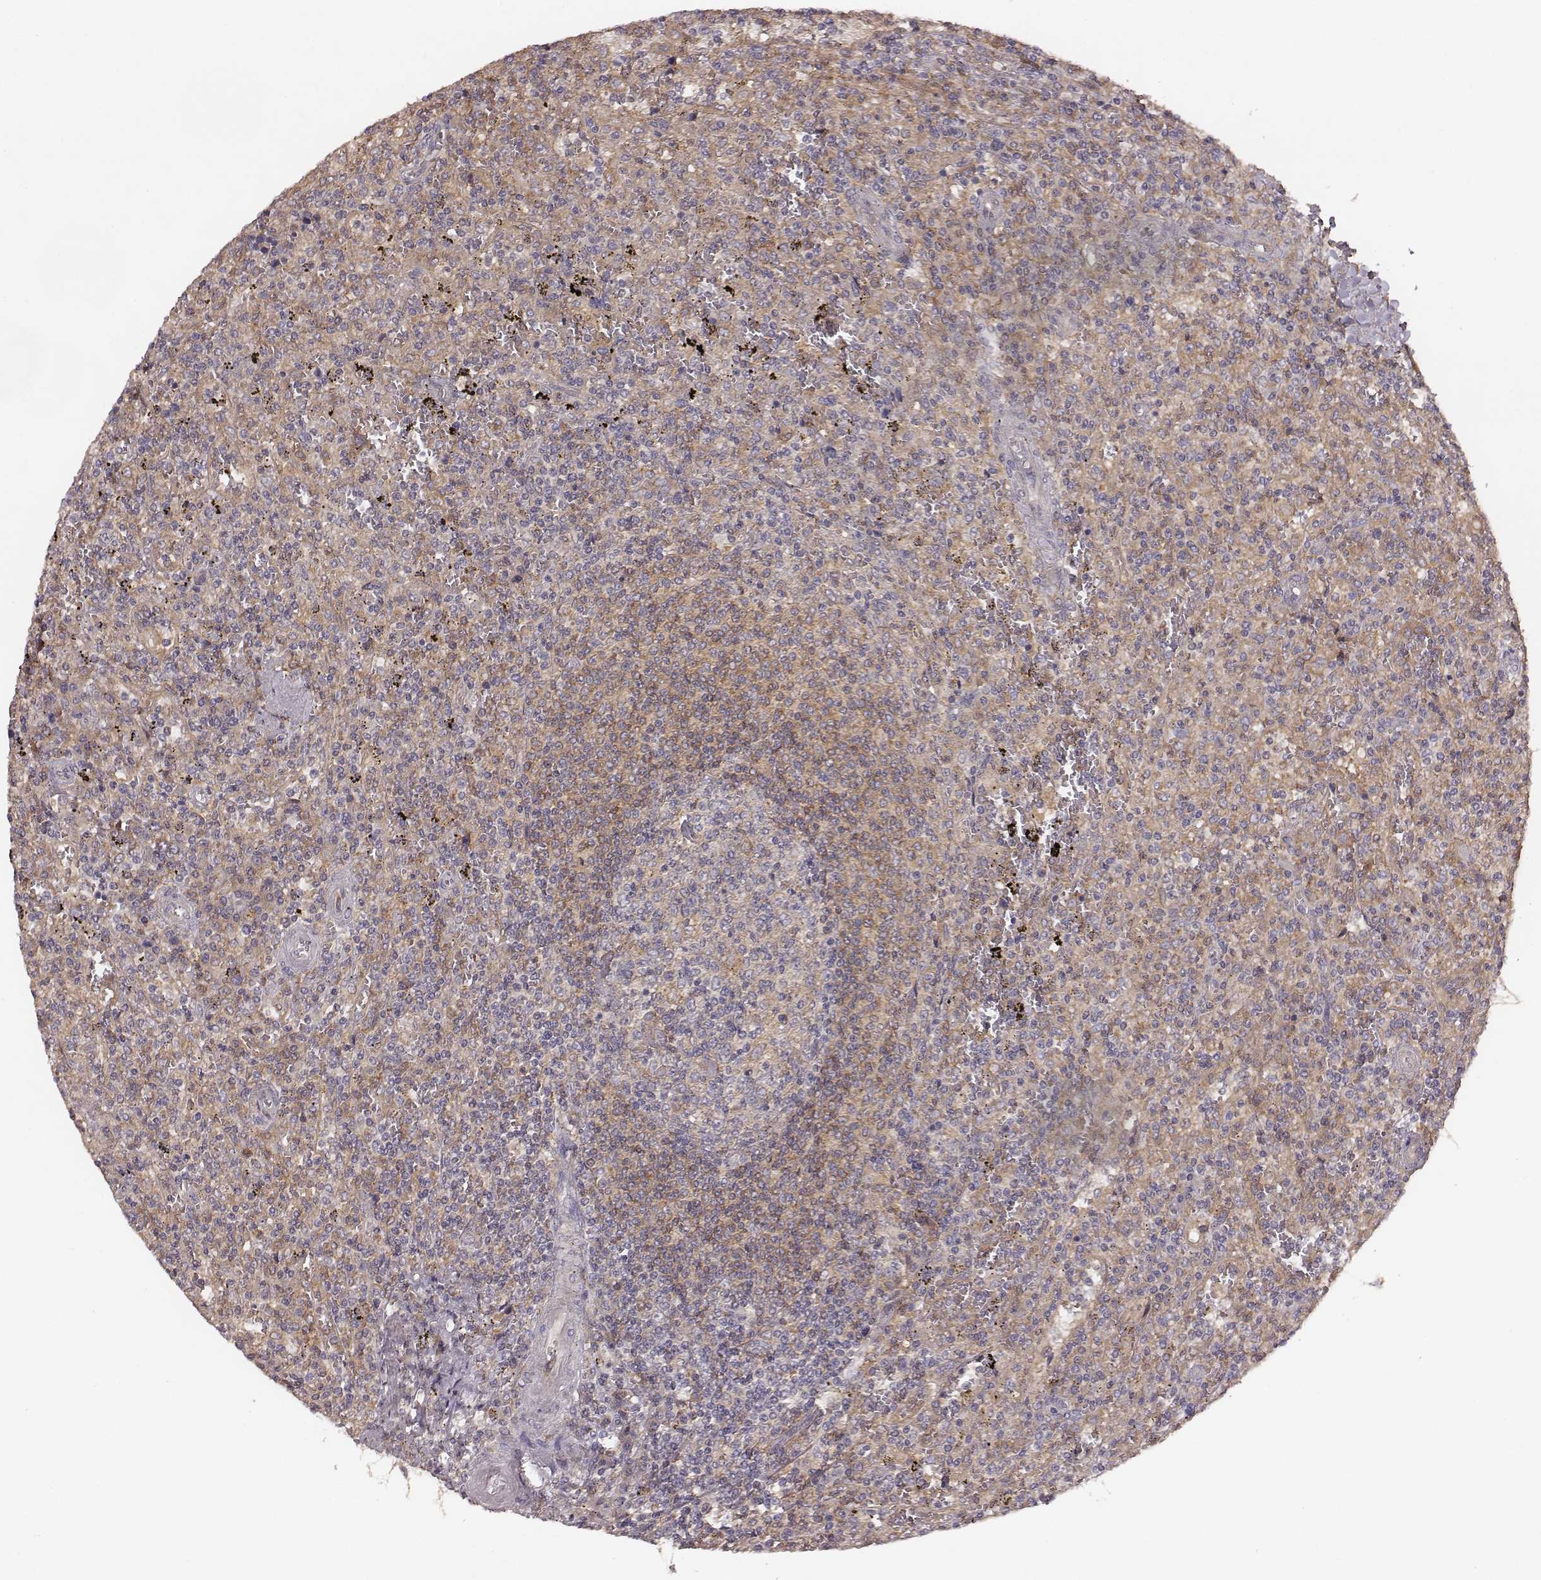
{"staining": {"intensity": "weak", "quantity": ">75%", "location": "cytoplasmic/membranous"}, "tissue": "lymphoma", "cell_type": "Tumor cells", "image_type": "cancer", "snomed": [{"axis": "morphology", "description": "Malignant lymphoma, non-Hodgkin's type, Low grade"}, {"axis": "topography", "description": "Spleen"}], "caption": "Immunohistochemistry (IHC) of human low-grade malignant lymphoma, non-Hodgkin's type demonstrates low levels of weak cytoplasmic/membranous positivity in about >75% of tumor cells.", "gene": "VPS26A", "patient": {"sex": "male", "age": 62}}